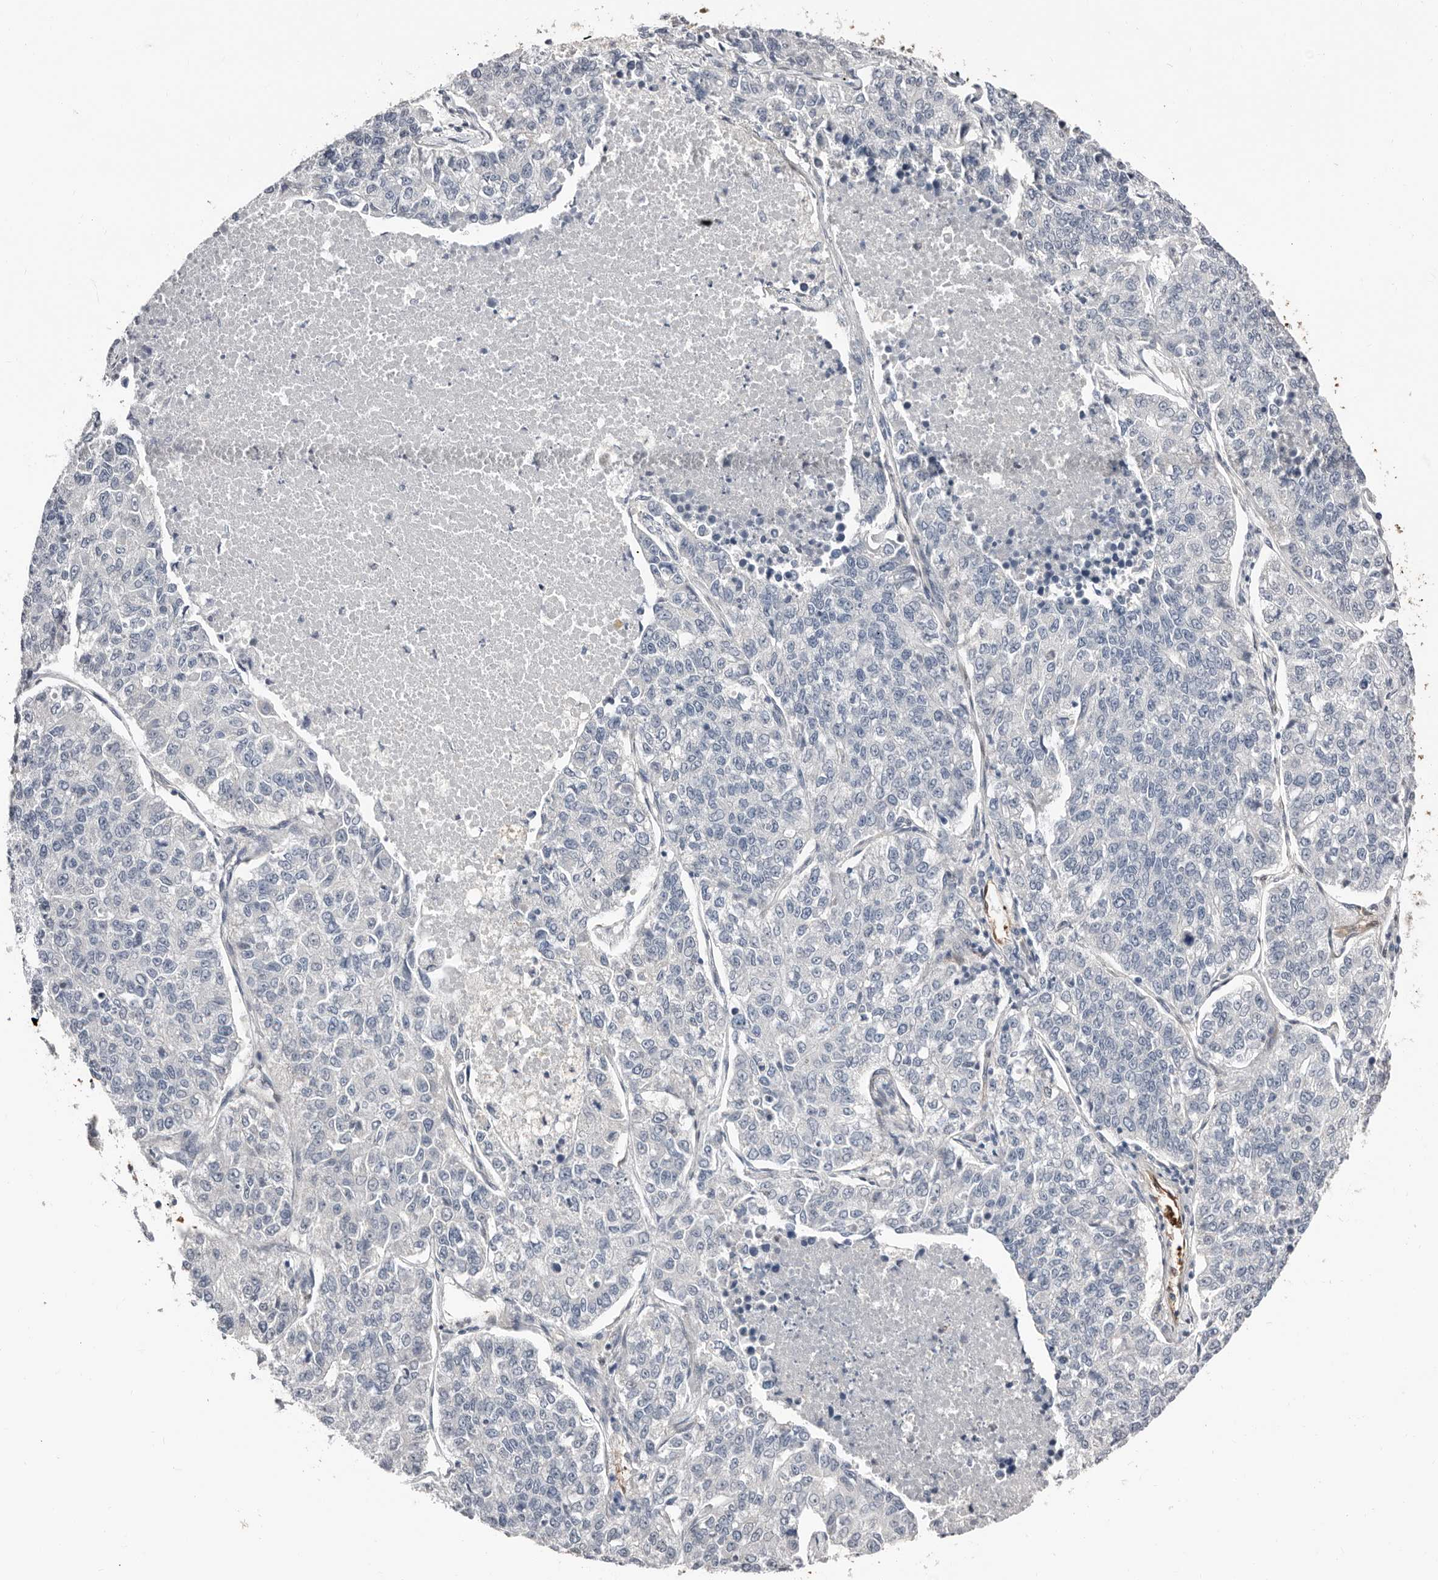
{"staining": {"intensity": "negative", "quantity": "none", "location": "none"}, "tissue": "lung cancer", "cell_type": "Tumor cells", "image_type": "cancer", "snomed": [{"axis": "morphology", "description": "Adenocarcinoma, NOS"}, {"axis": "topography", "description": "Lung"}], "caption": "This is an immunohistochemistry photomicrograph of lung cancer. There is no expression in tumor cells.", "gene": "ASRGL1", "patient": {"sex": "male", "age": 49}}